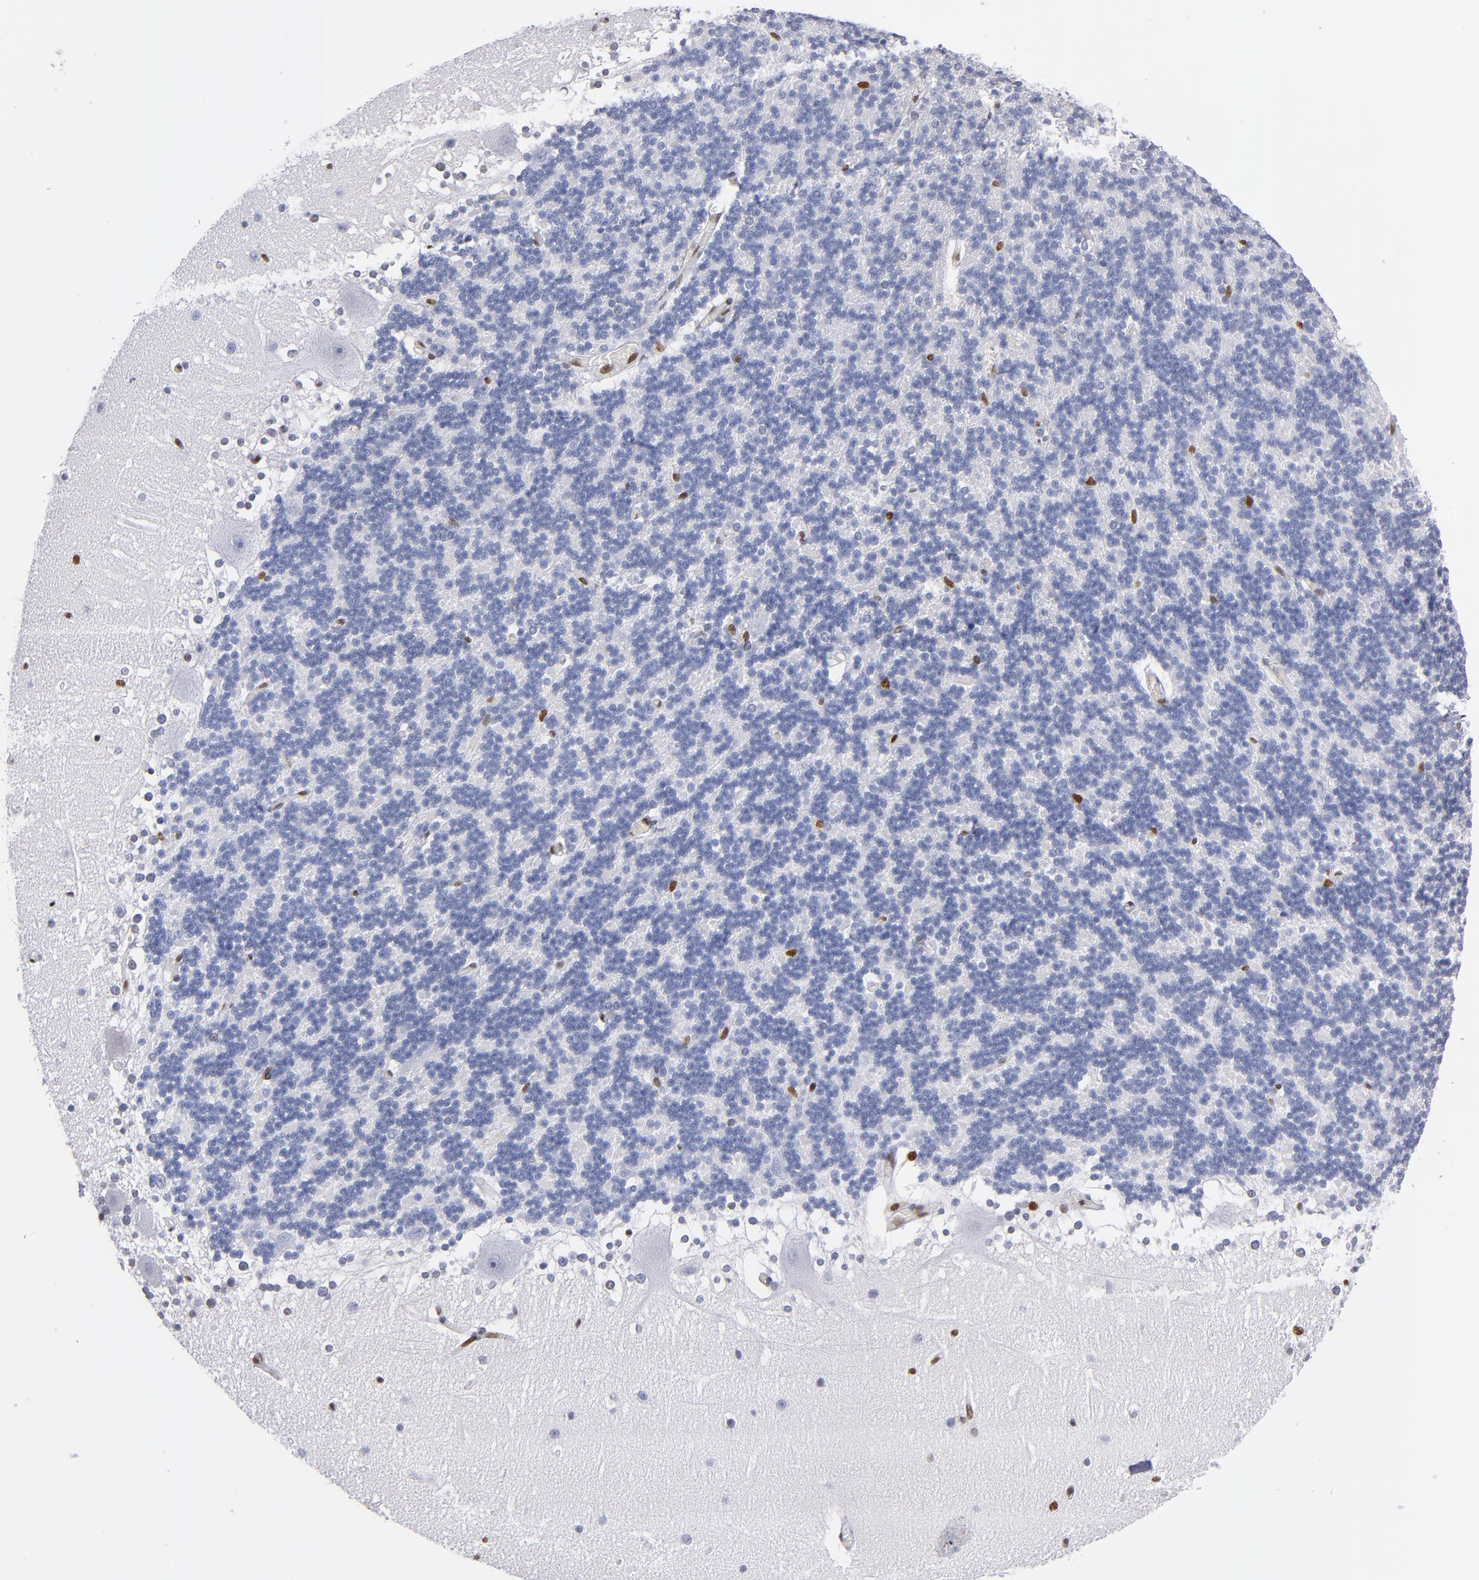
{"staining": {"intensity": "strong", "quantity": "<25%", "location": "nuclear"}, "tissue": "cerebellum", "cell_type": "Cells in granular layer", "image_type": "normal", "snomed": [{"axis": "morphology", "description": "Normal tissue, NOS"}, {"axis": "topography", "description": "Cerebellum"}], "caption": "Cells in granular layer show strong nuclear expression in approximately <25% of cells in unremarkable cerebellum. (DAB IHC, brown staining for protein, blue staining for nuclei).", "gene": "IFI16", "patient": {"sex": "female", "age": 19}}